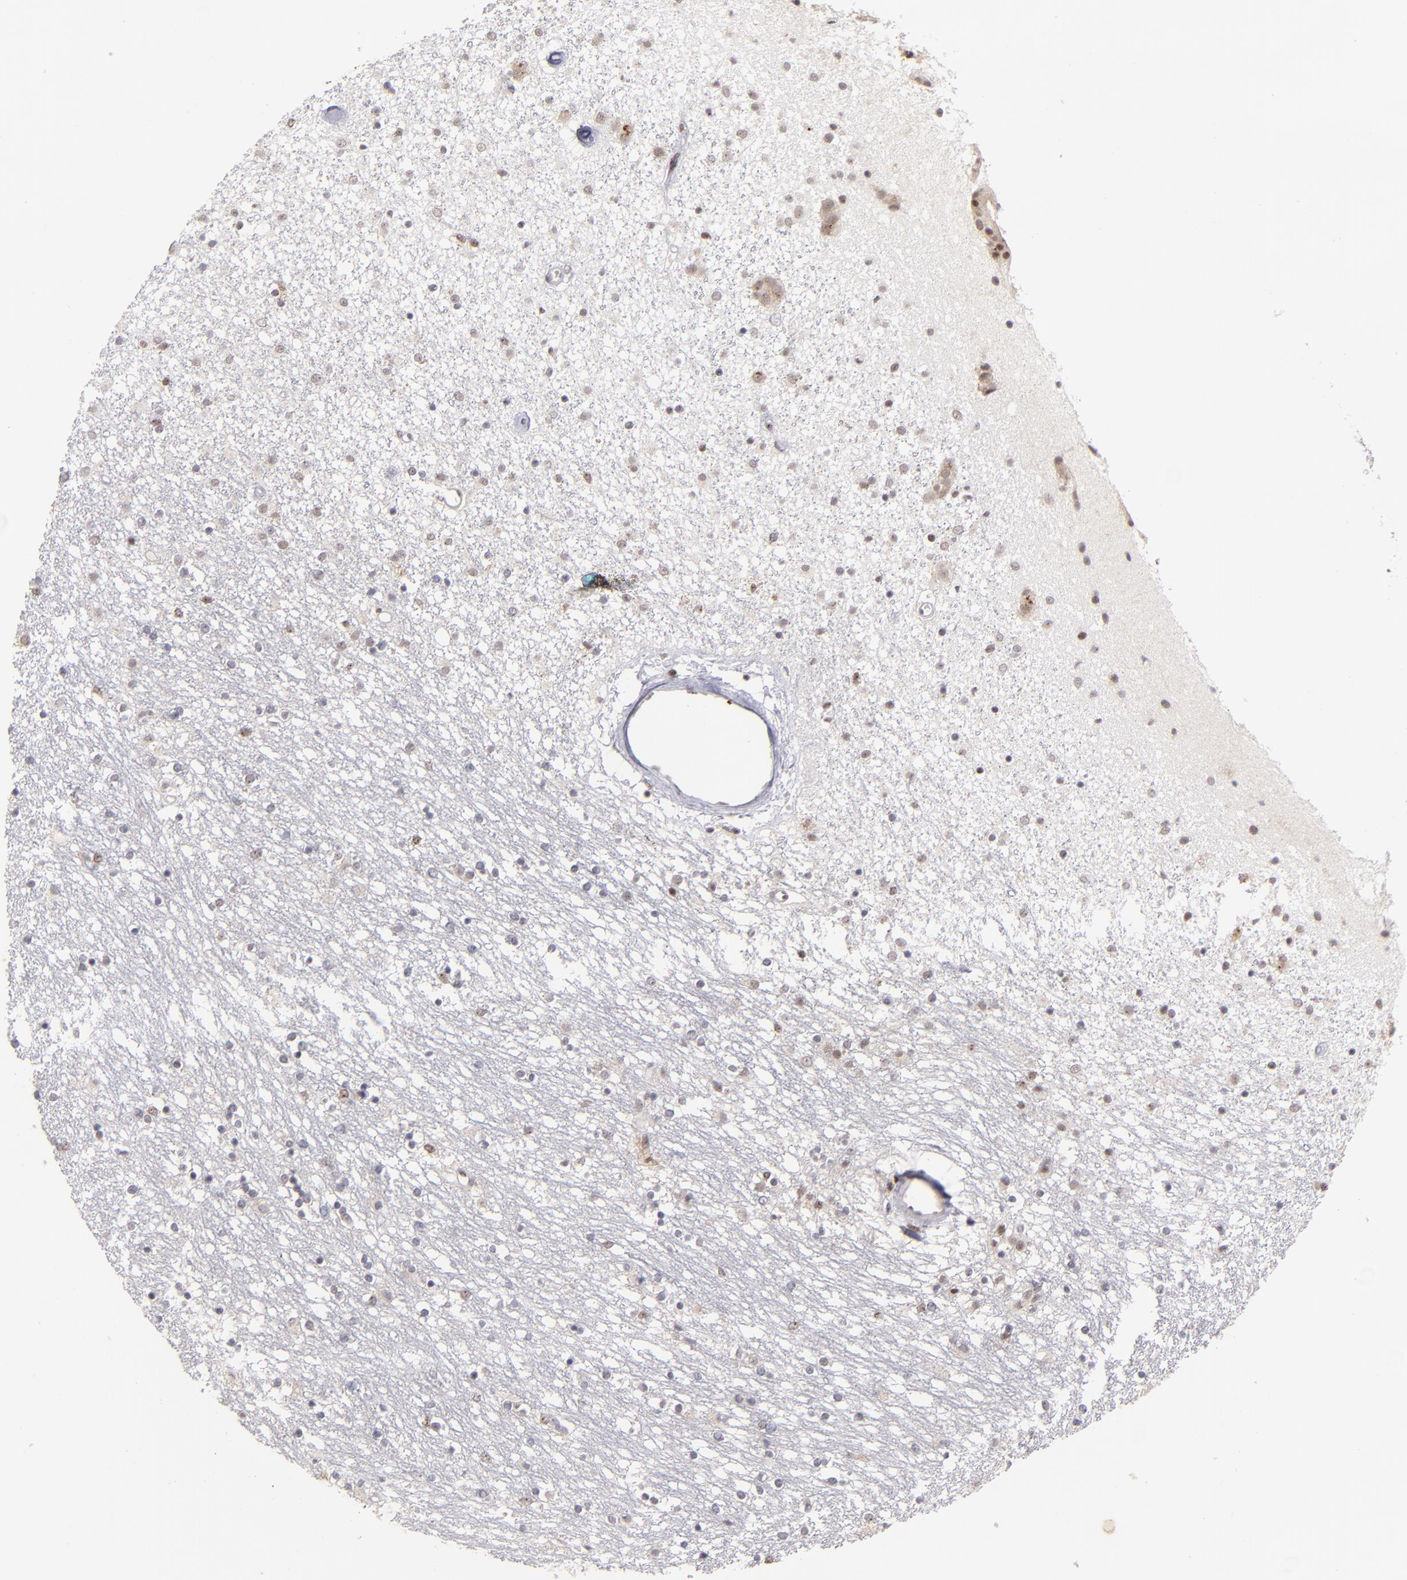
{"staining": {"intensity": "weak", "quantity": "25%-75%", "location": "cytoplasmic/membranous"}, "tissue": "caudate", "cell_type": "Glial cells", "image_type": "normal", "snomed": [{"axis": "morphology", "description": "Normal tissue, NOS"}, {"axis": "topography", "description": "Lateral ventricle wall"}], "caption": "High-power microscopy captured an IHC histopathology image of unremarkable caudate, revealing weak cytoplasmic/membranous expression in approximately 25%-75% of glial cells. The staining is performed using DAB (3,3'-diaminobenzidine) brown chromogen to label protein expression. The nuclei are counter-stained blue using hematoxylin.", "gene": "PCNX4", "patient": {"sex": "female", "age": 54}}